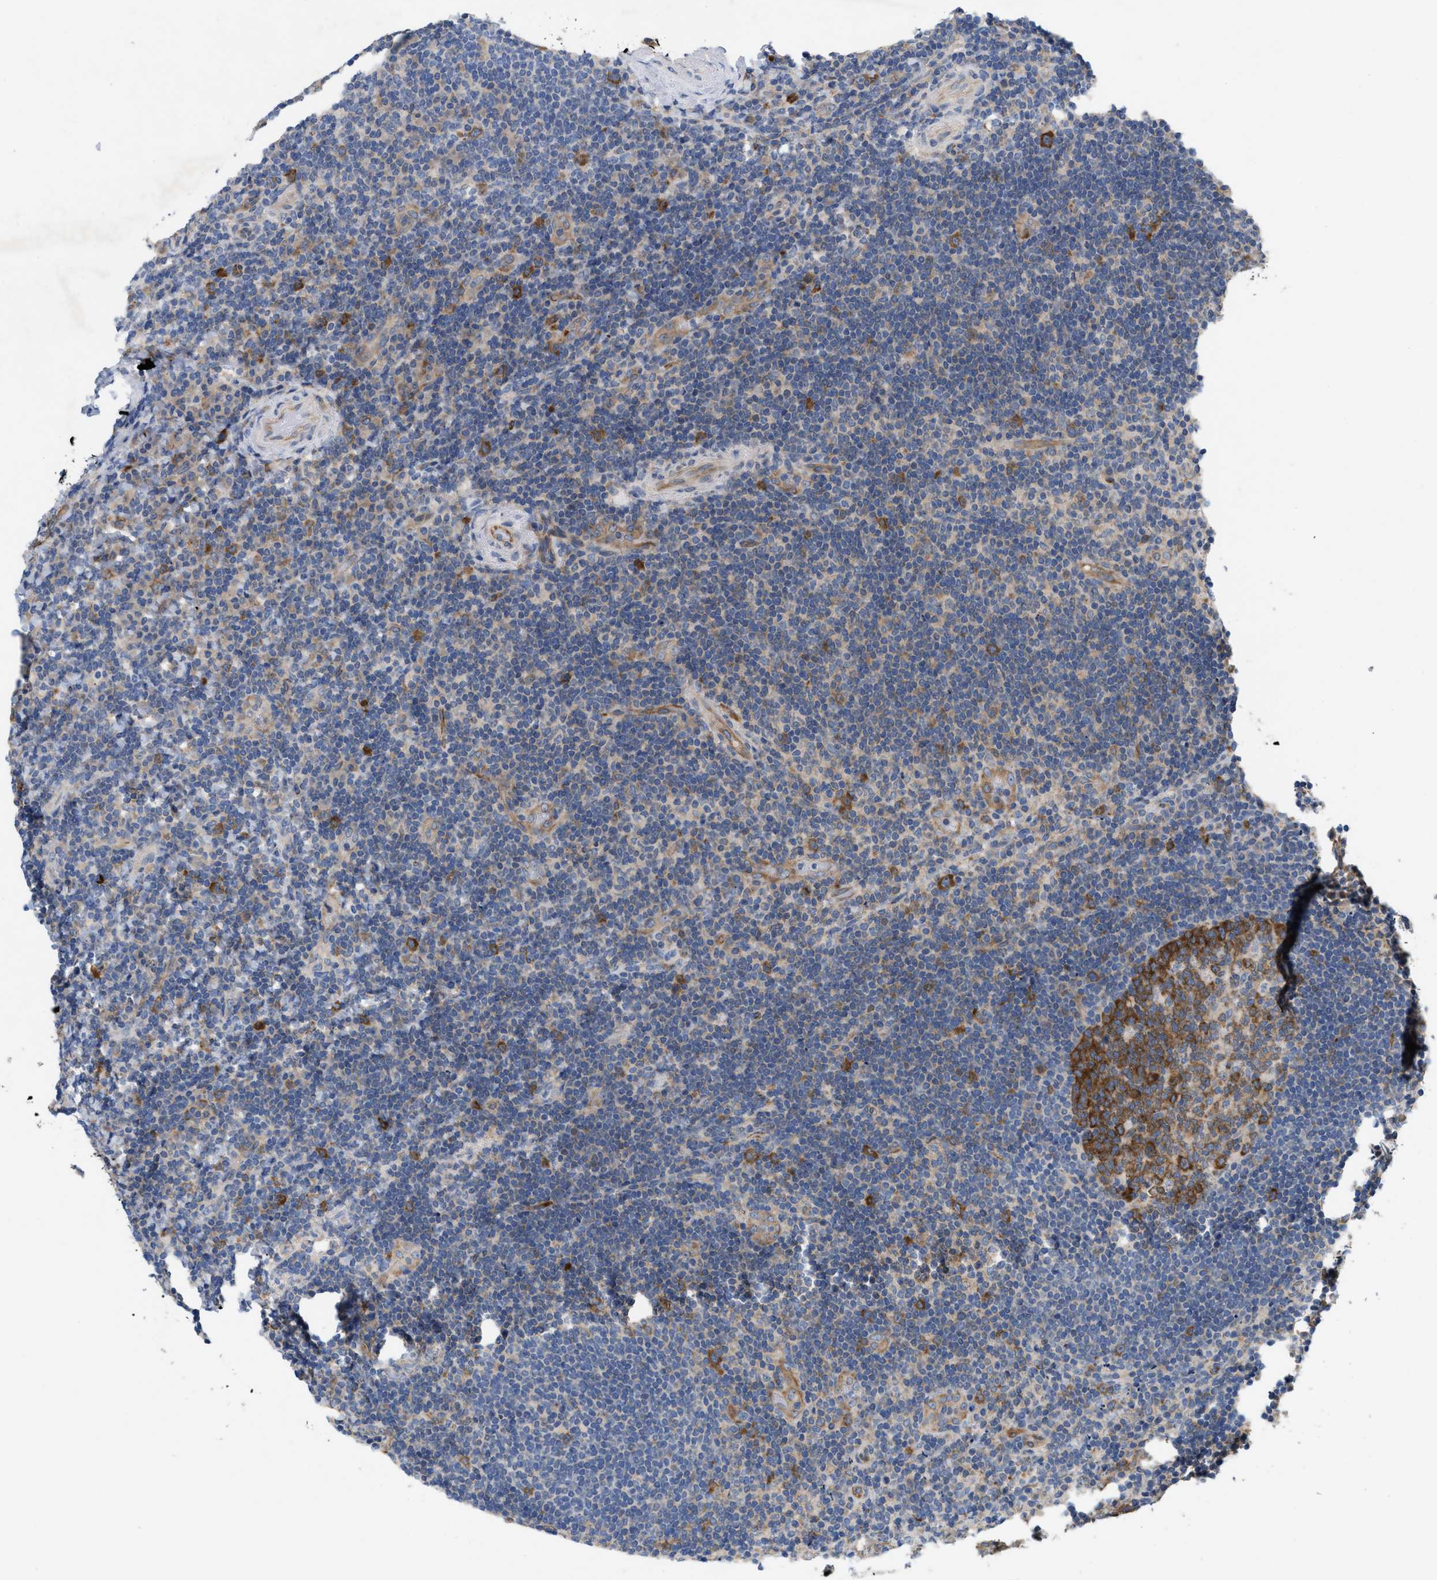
{"staining": {"intensity": "strong", "quantity": "<25%", "location": "cytoplasmic/membranous"}, "tissue": "lymphoma", "cell_type": "Tumor cells", "image_type": "cancer", "snomed": [{"axis": "morphology", "description": "Malignant lymphoma, non-Hodgkin's type, High grade"}, {"axis": "topography", "description": "Tonsil"}], "caption": "A medium amount of strong cytoplasmic/membranous staining is appreciated in about <25% of tumor cells in lymphoma tissue. (Stains: DAB (3,3'-diaminobenzidine) in brown, nuclei in blue, Microscopy: brightfield microscopy at high magnification).", "gene": "UBAP2", "patient": {"sex": "female", "age": 36}}